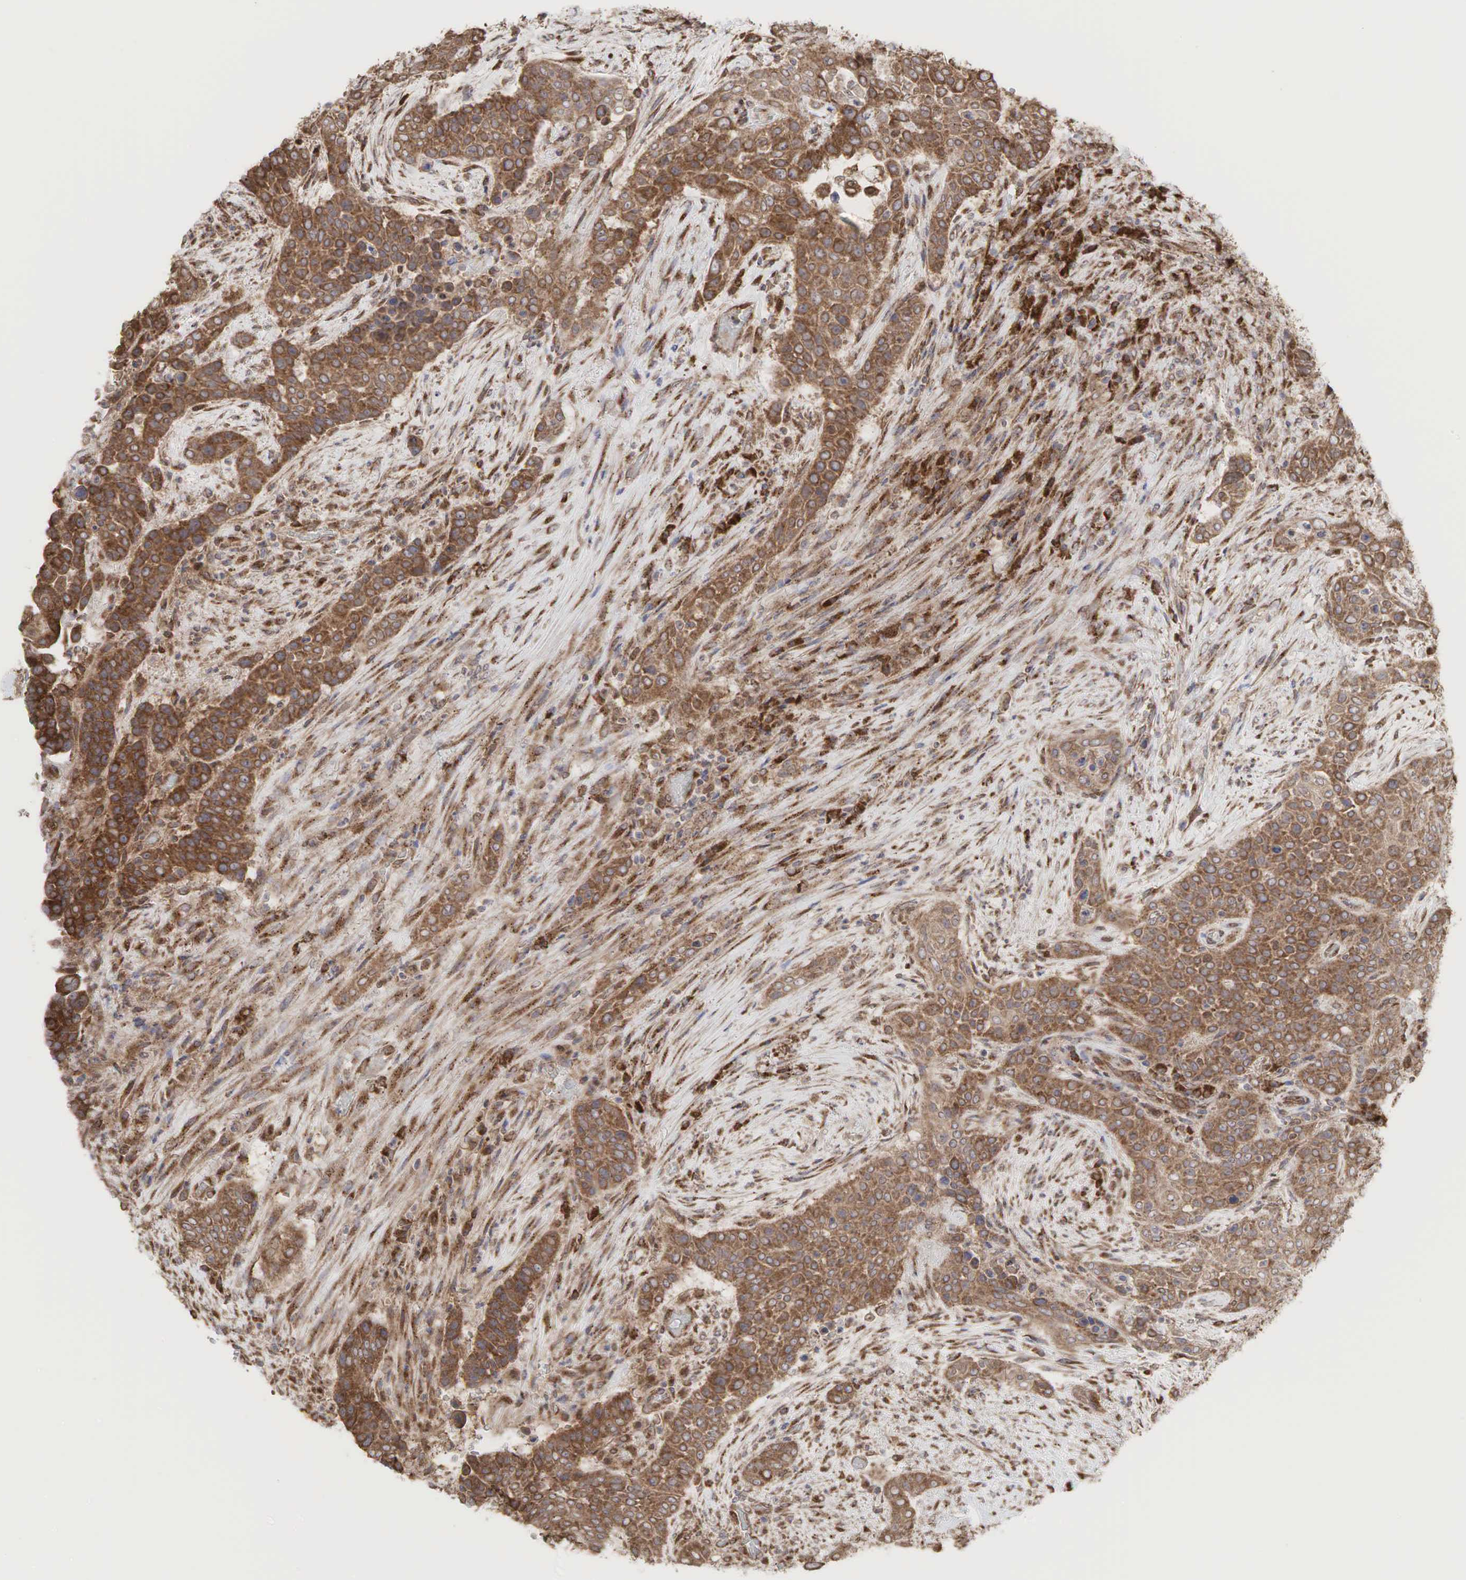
{"staining": {"intensity": "moderate", "quantity": ">75%", "location": "cytoplasmic/membranous"}, "tissue": "urothelial cancer", "cell_type": "Tumor cells", "image_type": "cancer", "snomed": [{"axis": "morphology", "description": "Urothelial carcinoma, High grade"}, {"axis": "topography", "description": "Urinary bladder"}], "caption": "Moderate cytoplasmic/membranous positivity is appreciated in about >75% of tumor cells in urothelial cancer.", "gene": "PABPC5", "patient": {"sex": "male", "age": 74}}